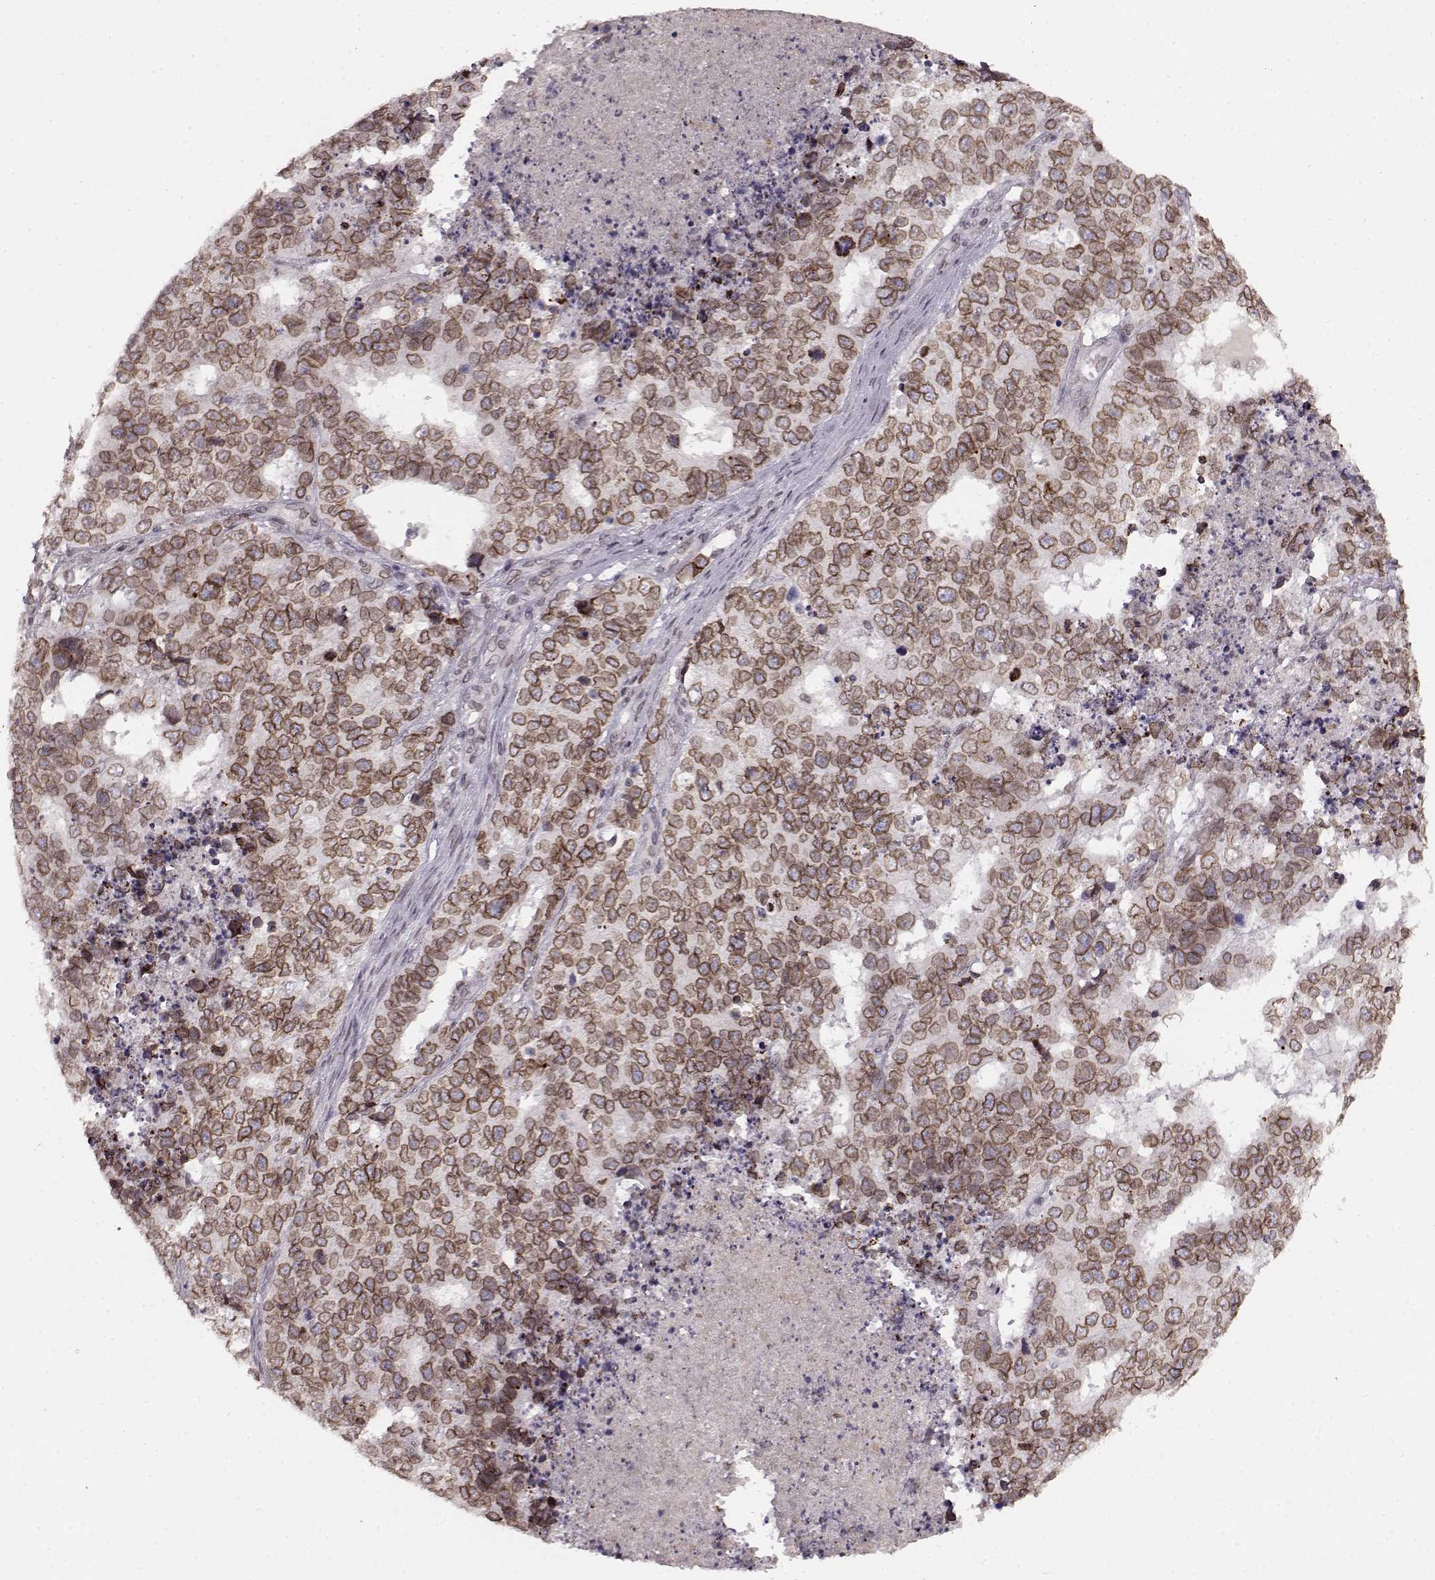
{"staining": {"intensity": "strong", "quantity": ">75%", "location": "cytoplasmic/membranous,nuclear"}, "tissue": "cervical cancer", "cell_type": "Tumor cells", "image_type": "cancer", "snomed": [{"axis": "morphology", "description": "Squamous cell carcinoma, NOS"}, {"axis": "topography", "description": "Cervix"}], "caption": "Strong cytoplasmic/membranous and nuclear positivity for a protein is seen in approximately >75% of tumor cells of cervical squamous cell carcinoma using immunohistochemistry (IHC).", "gene": "DCAF12", "patient": {"sex": "female", "age": 63}}